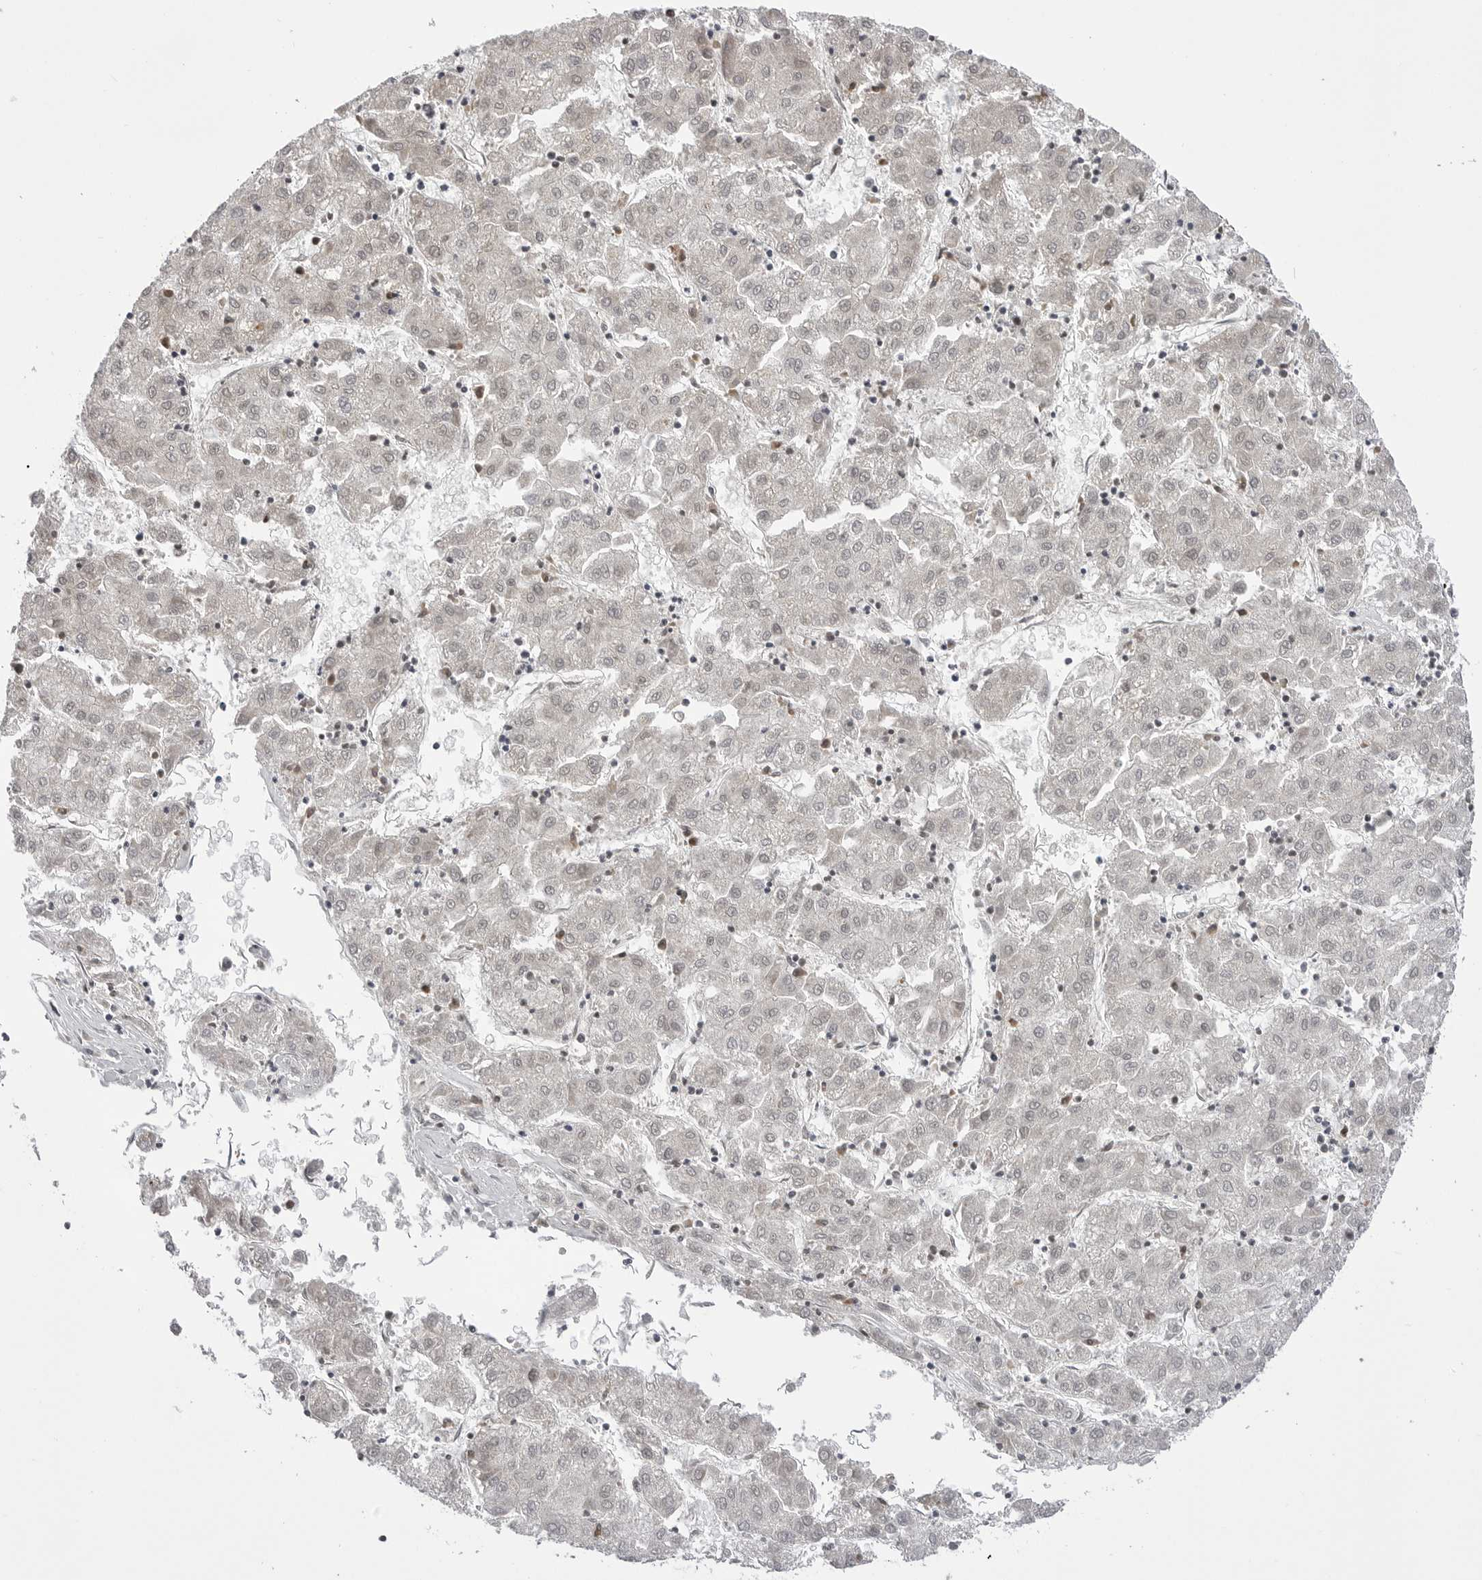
{"staining": {"intensity": "negative", "quantity": "none", "location": "none"}, "tissue": "liver cancer", "cell_type": "Tumor cells", "image_type": "cancer", "snomed": [{"axis": "morphology", "description": "Carcinoma, Hepatocellular, NOS"}, {"axis": "topography", "description": "Liver"}], "caption": "This is an IHC histopathology image of human liver cancer (hepatocellular carcinoma). There is no expression in tumor cells.", "gene": "PTK2B", "patient": {"sex": "male", "age": 72}}